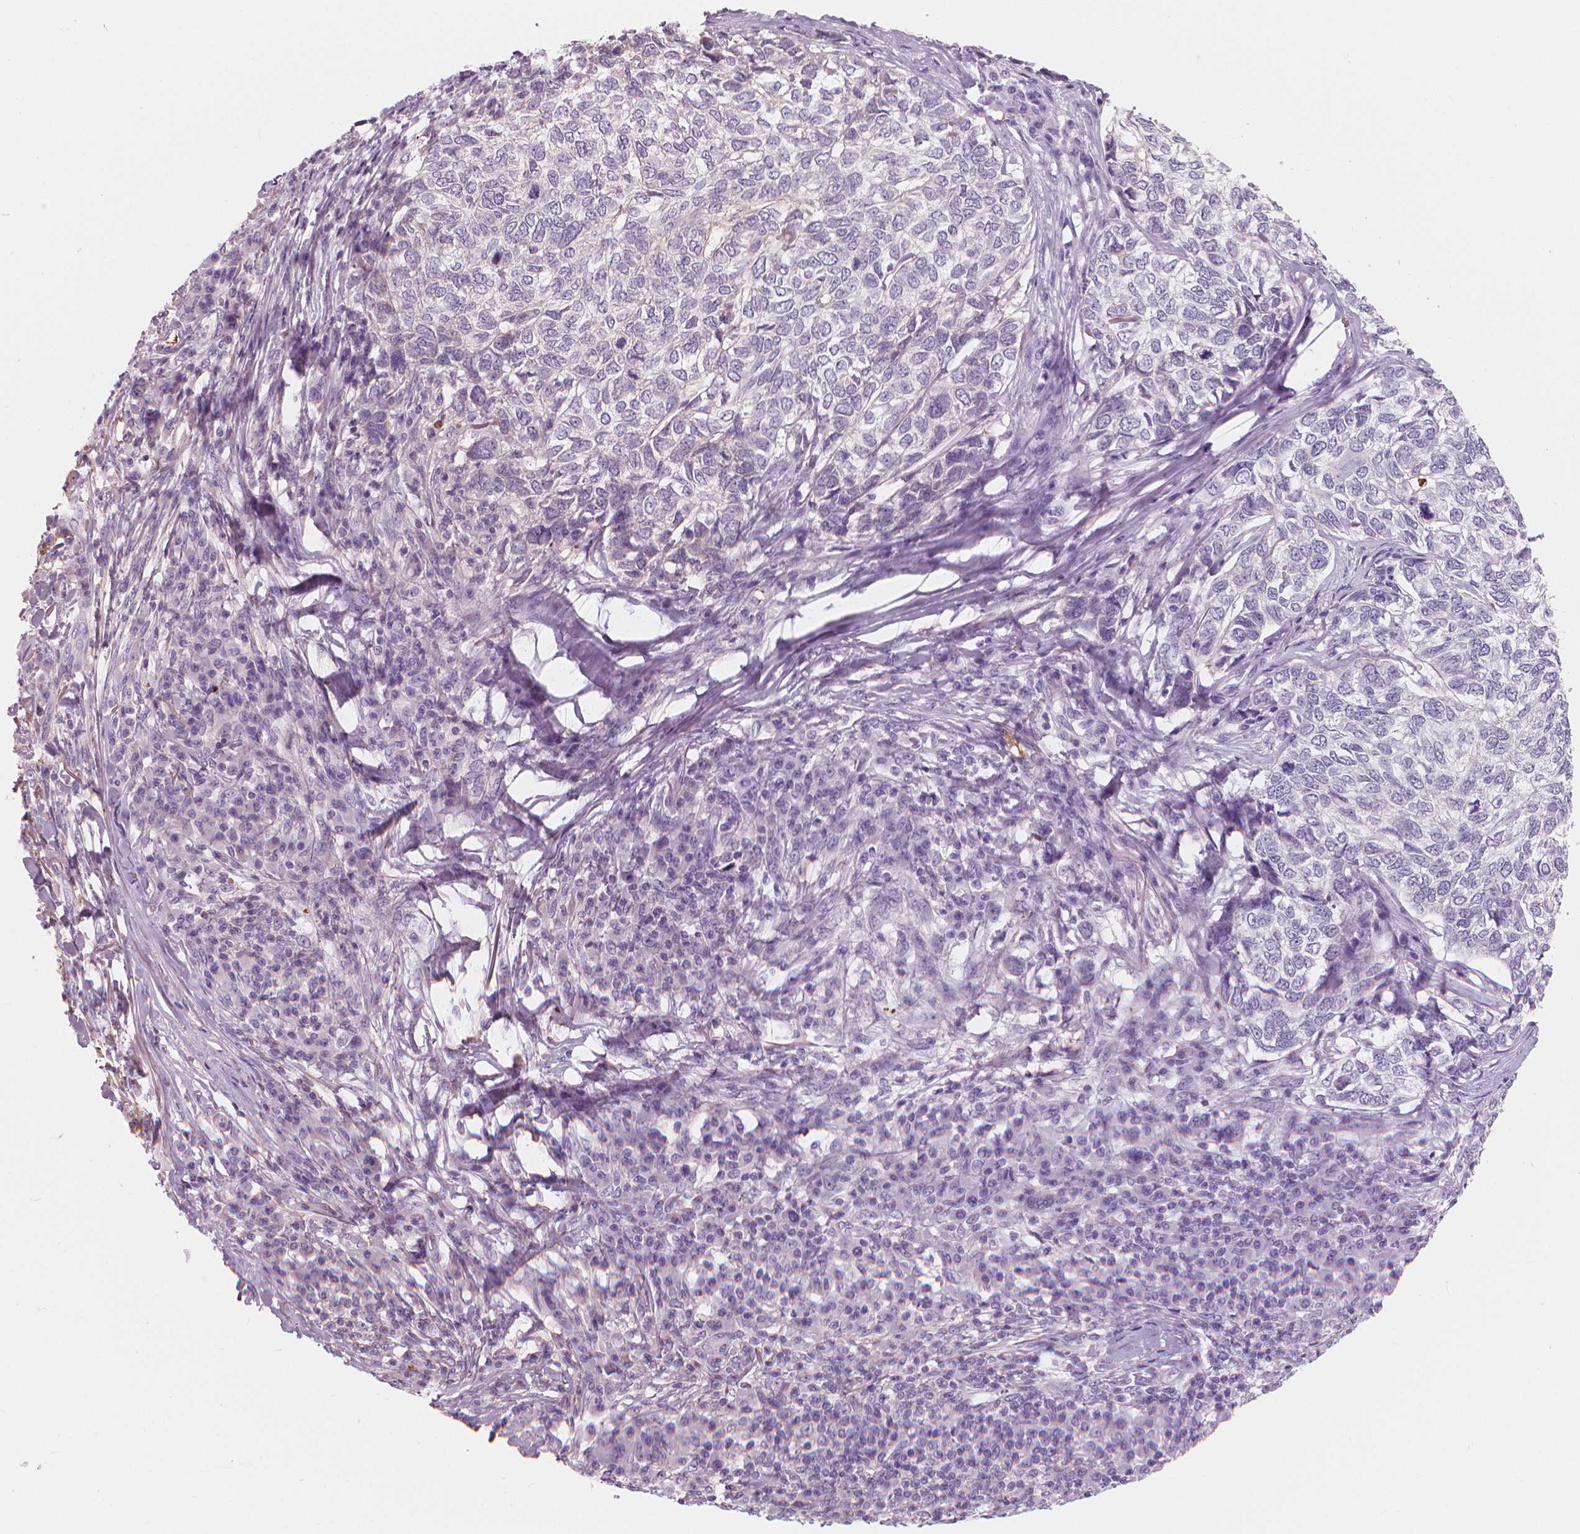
{"staining": {"intensity": "negative", "quantity": "none", "location": "none"}, "tissue": "skin cancer", "cell_type": "Tumor cells", "image_type": "cancer", "snomed": [{"axis": "morphology", "description": "Basal cell carcinoma"}, {"axis": "topography", "description": "Skin"}], "caption": "Skin basal cell carcinoma stained for a protein using immunohistochemistry (IHC) exhibits no positivity tumor cells.", "gene": "APOA4", "patient": {"sex": "female", "age": 65}}